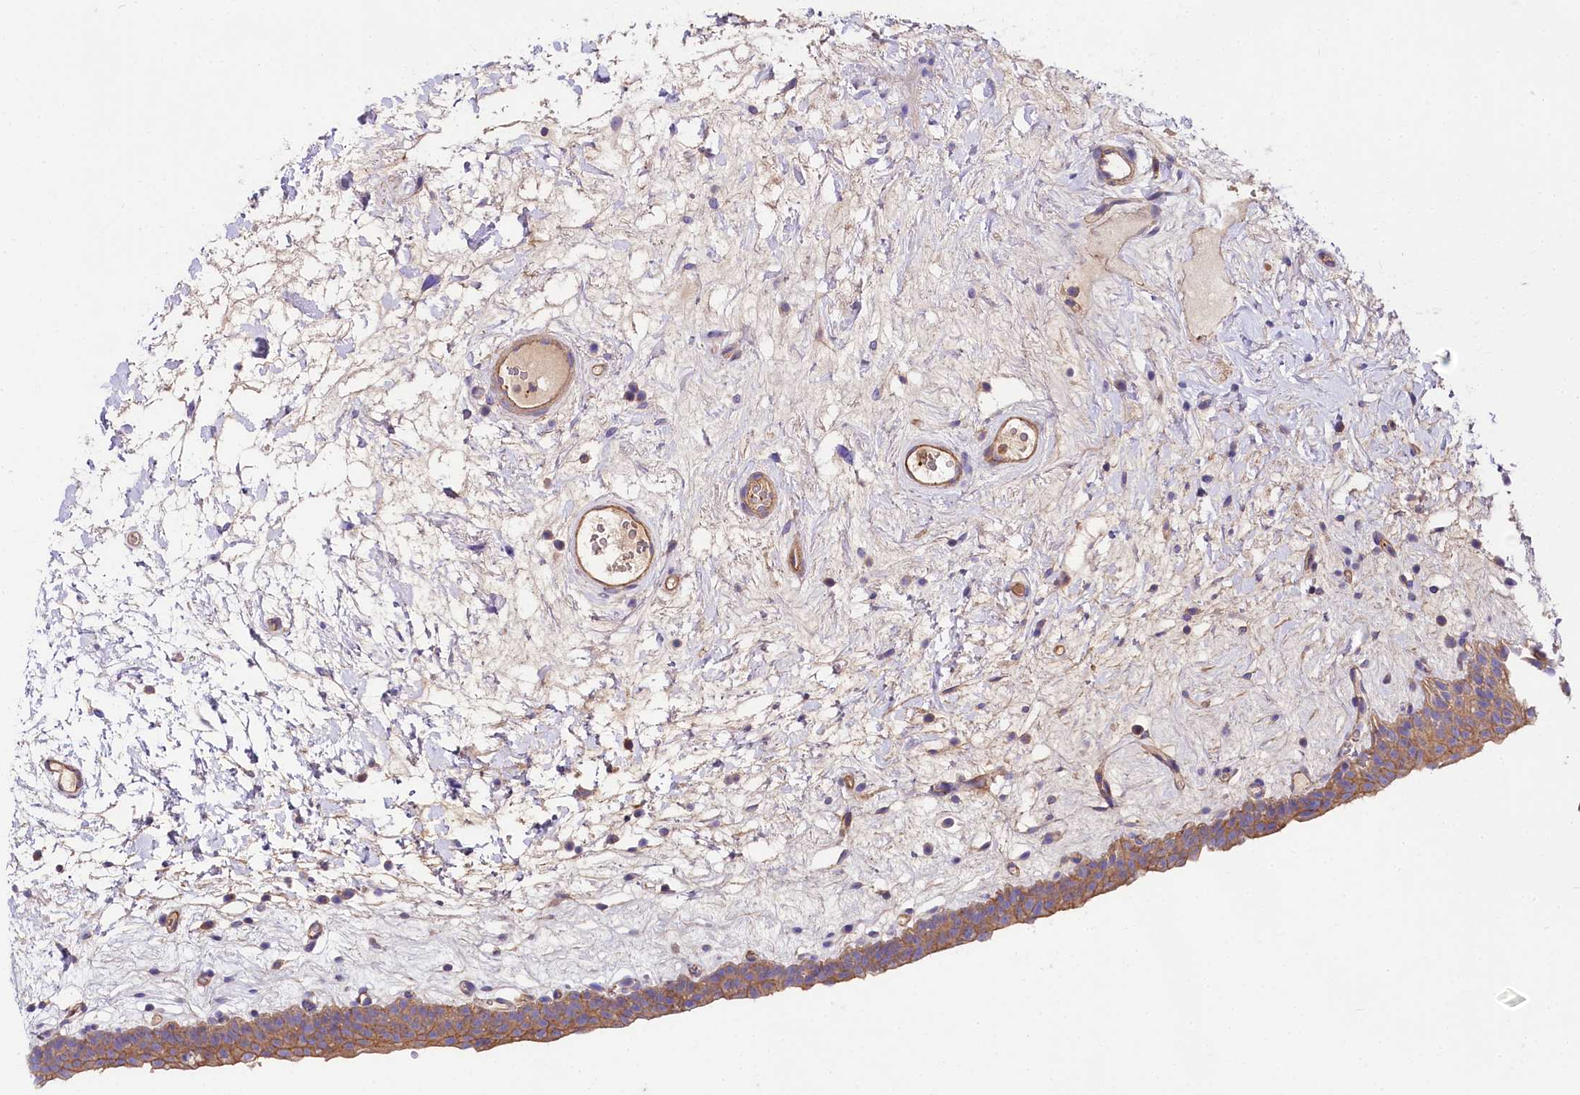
{"staining": {"intensity": "moderate", "quantity": "25%-75%", "location": "cytoplasmic/membranous"}, "tissue": "urinary bladder", "cell_type": "Urothelial cells", "image_type": "normal", "snomed": [{"axis": "morphology", "description": "Normal tissue, NOS"}, {"axis": "topography", "description": "Urinary bladder"}], "caption": "The photomicrograph displays staining of unremarkable urinary bladder, revealing moderate cytoplasmic/membranous protein expression (brown color) within urothelial cells.", "gene": "FCHSD2", "patient": {"sex": "male", "age": 83}}